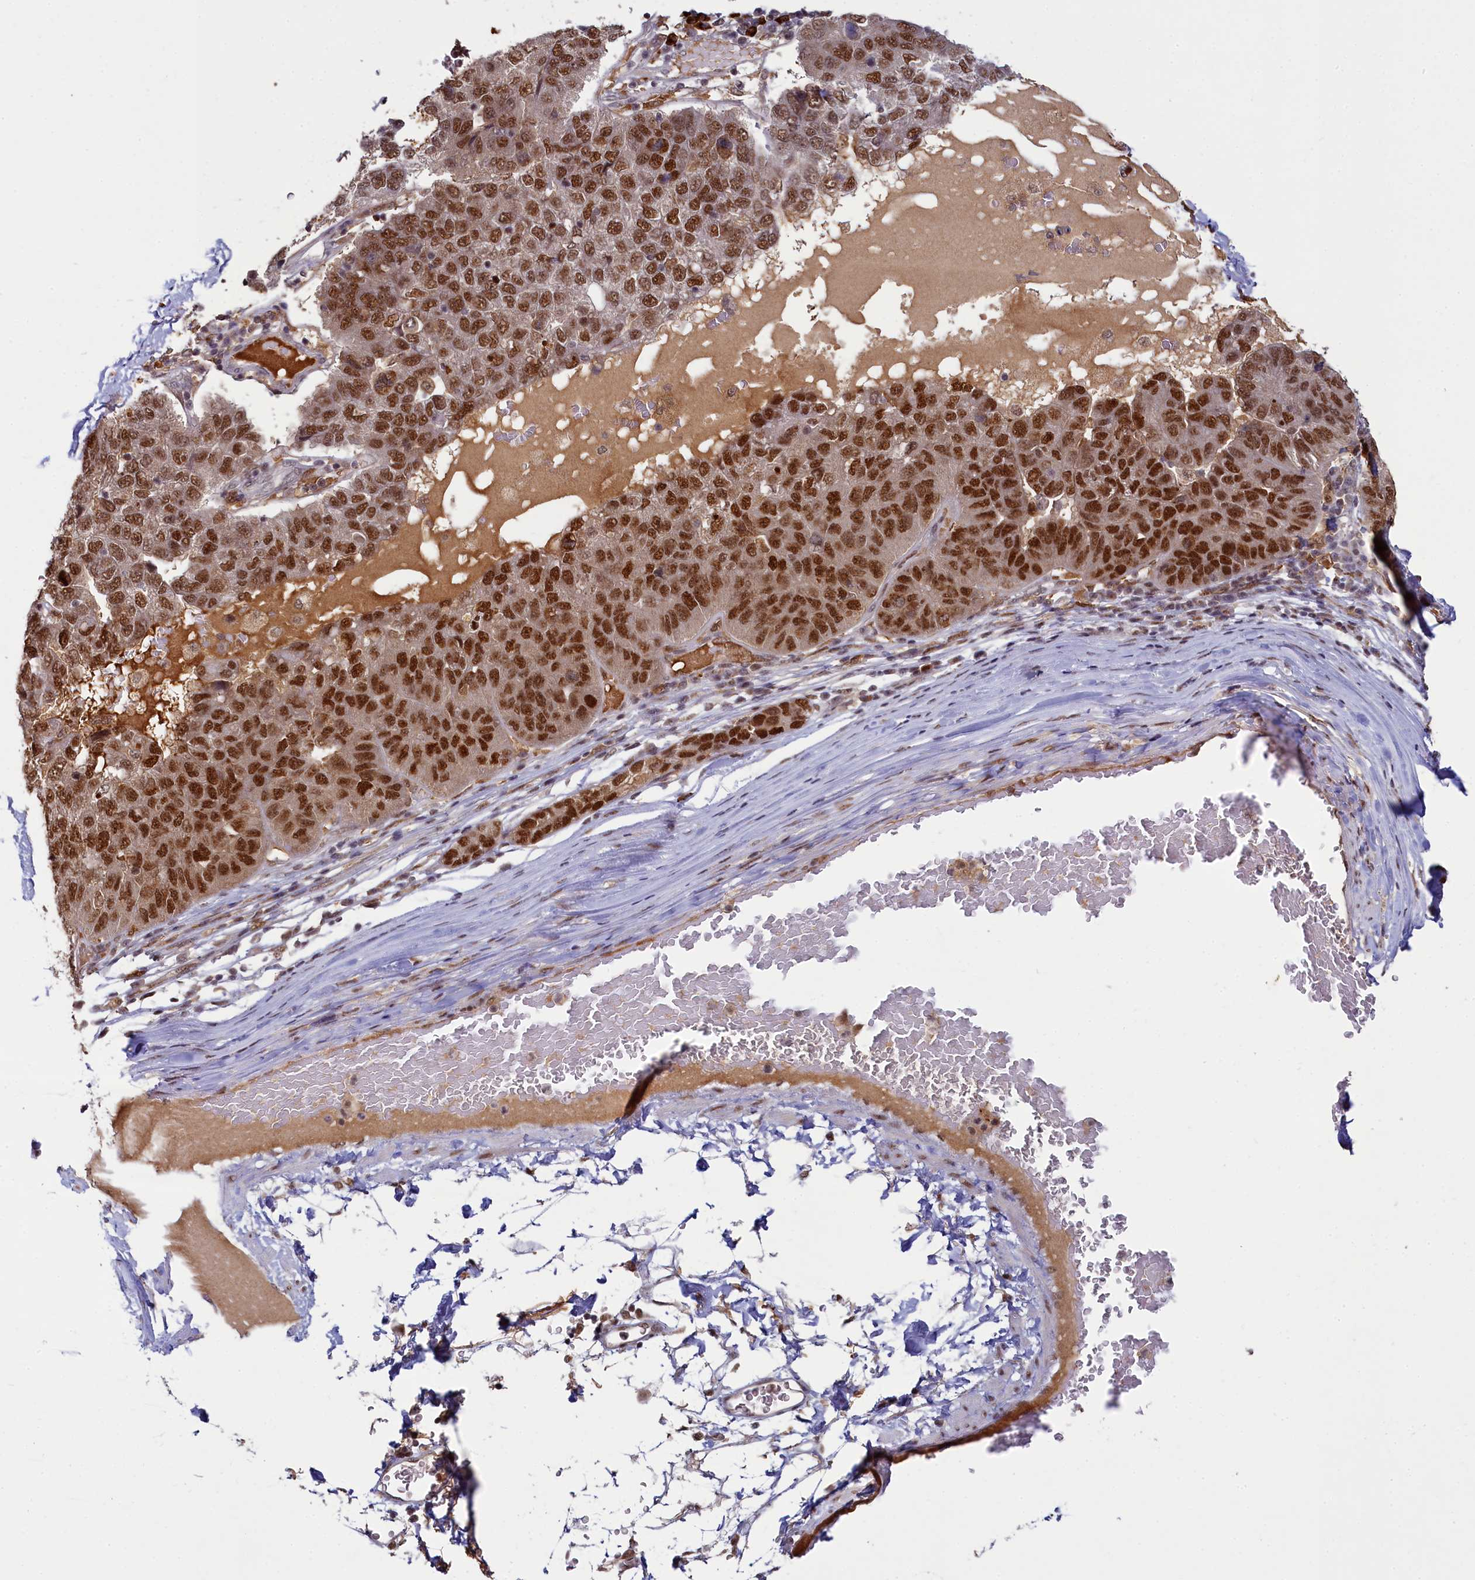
{"staining": {"intensity": "strong", "quantity": ">75%", "location": "nuclear"}, "tissue": "pancreatic cancer", "cell_type": "Tumor cells", "image_type": "cancer", "snomed": [{"axis": "morphology", "description": "Adenocarcinoma, NOS"}, {"axis": "topography", "description": "Pancreas"}], "caption": "Human pancreatic adenocarcinoma stained with a brown dye shows strong nuclear positive staining in approximately >75% of tumor cells.", "gene": "PPHLN1", "patient": {"sex": "female", "age": 61}}